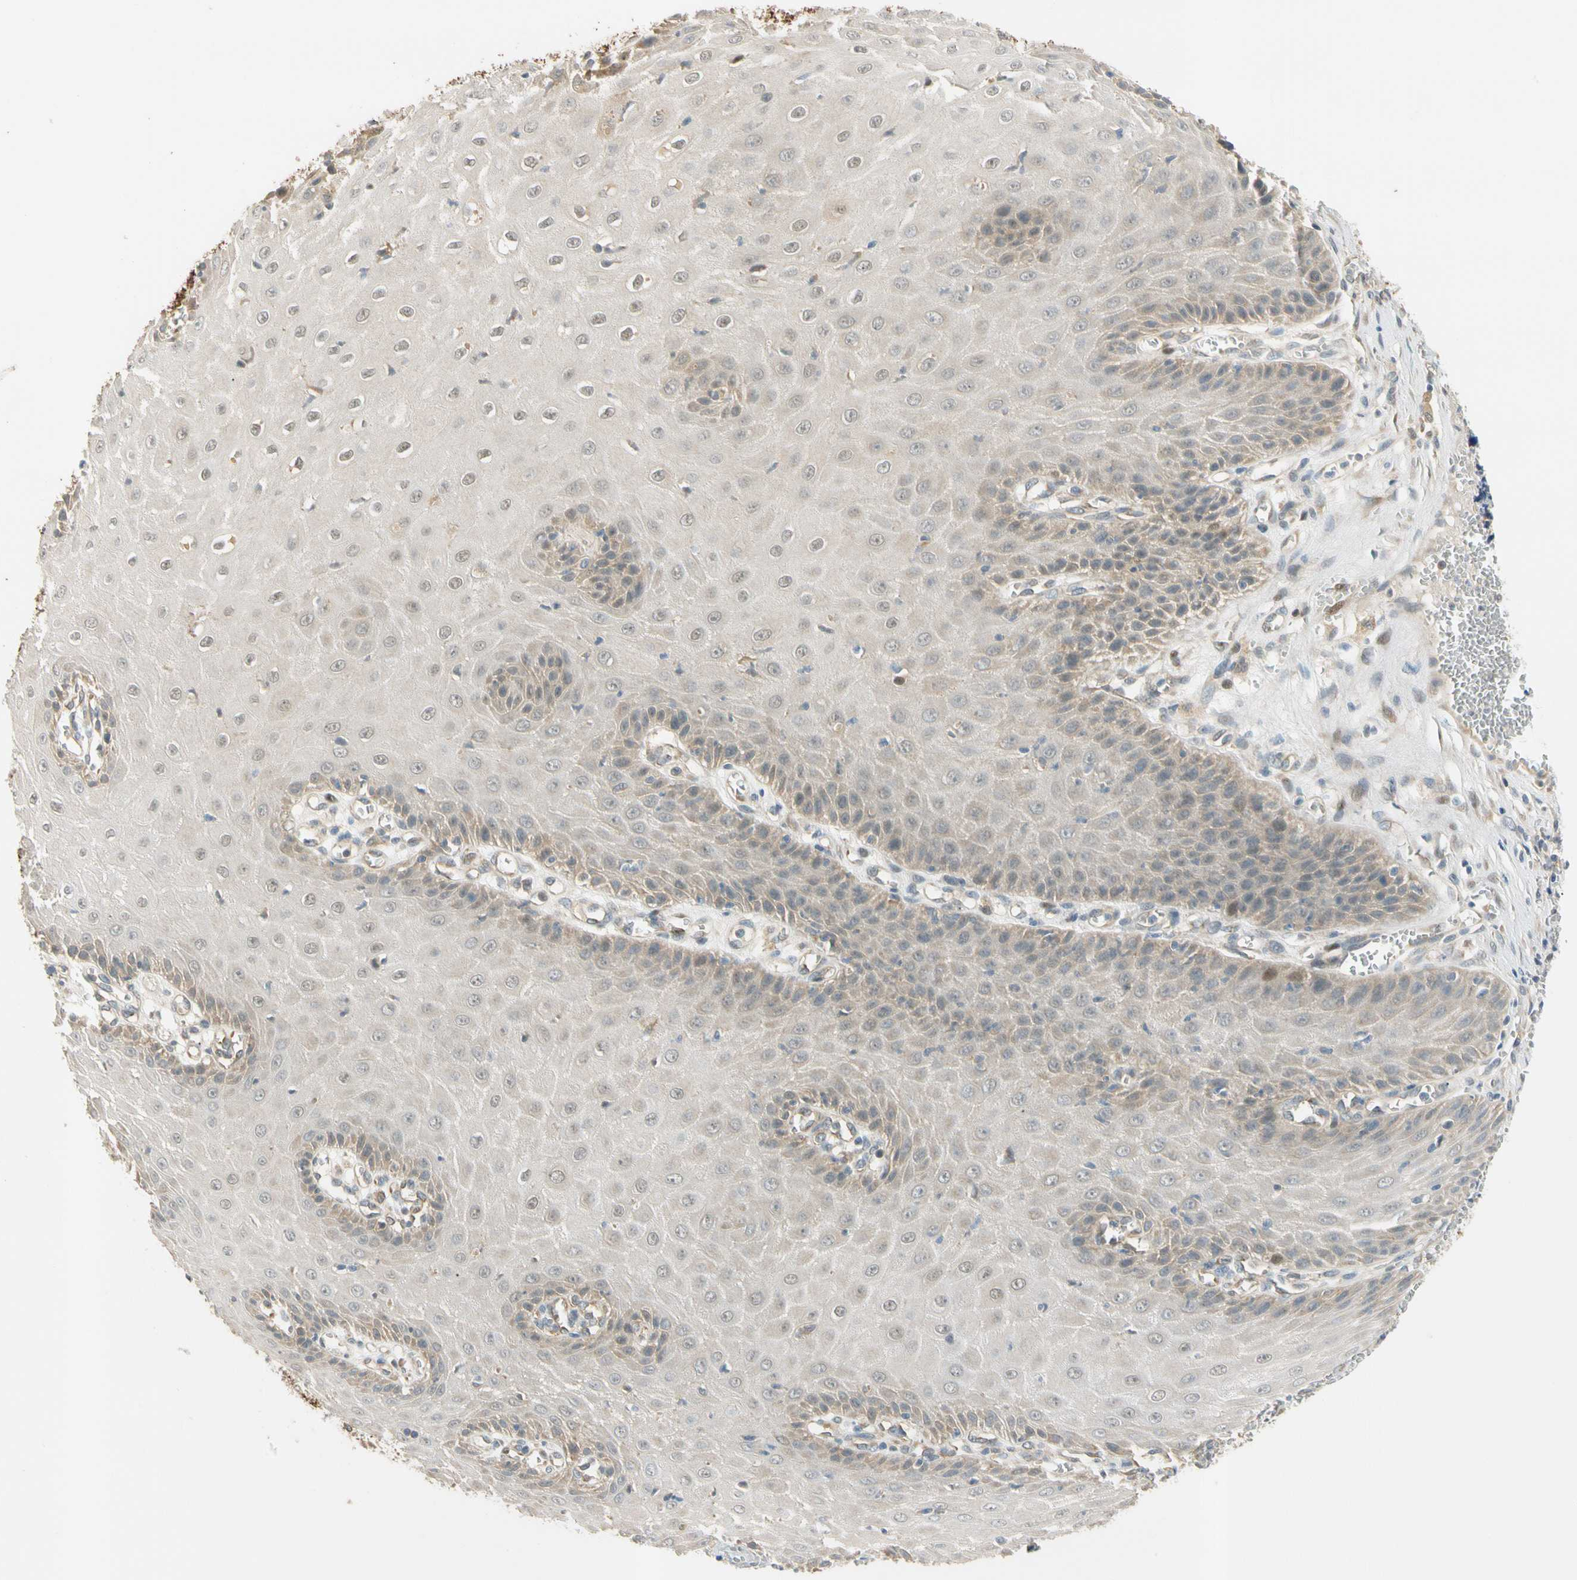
{"staining": {"intensity": "weak", "quantity": "25%-75%", "location": "cytoplasmic/membranous,nuclear"}, "tissue": "cervical cancer", "cell_type": "Tumor cells", "image_type": "cancer", "snomed": [{"axis": "morphology", "description": "Squamous cell carcinoma, NOS"}, {"axis": "topography", "description": "Cervix"}], "caption": "Cervical squamous cell carcinoma was stained to show a protein in brown. There is low levels of weak cytoplasmic/membranous and nuclear positivity in approximately 25%-75% of tumor cells.", "gene": "GATD1", "patient": {"sex": "female", "age": 35}}